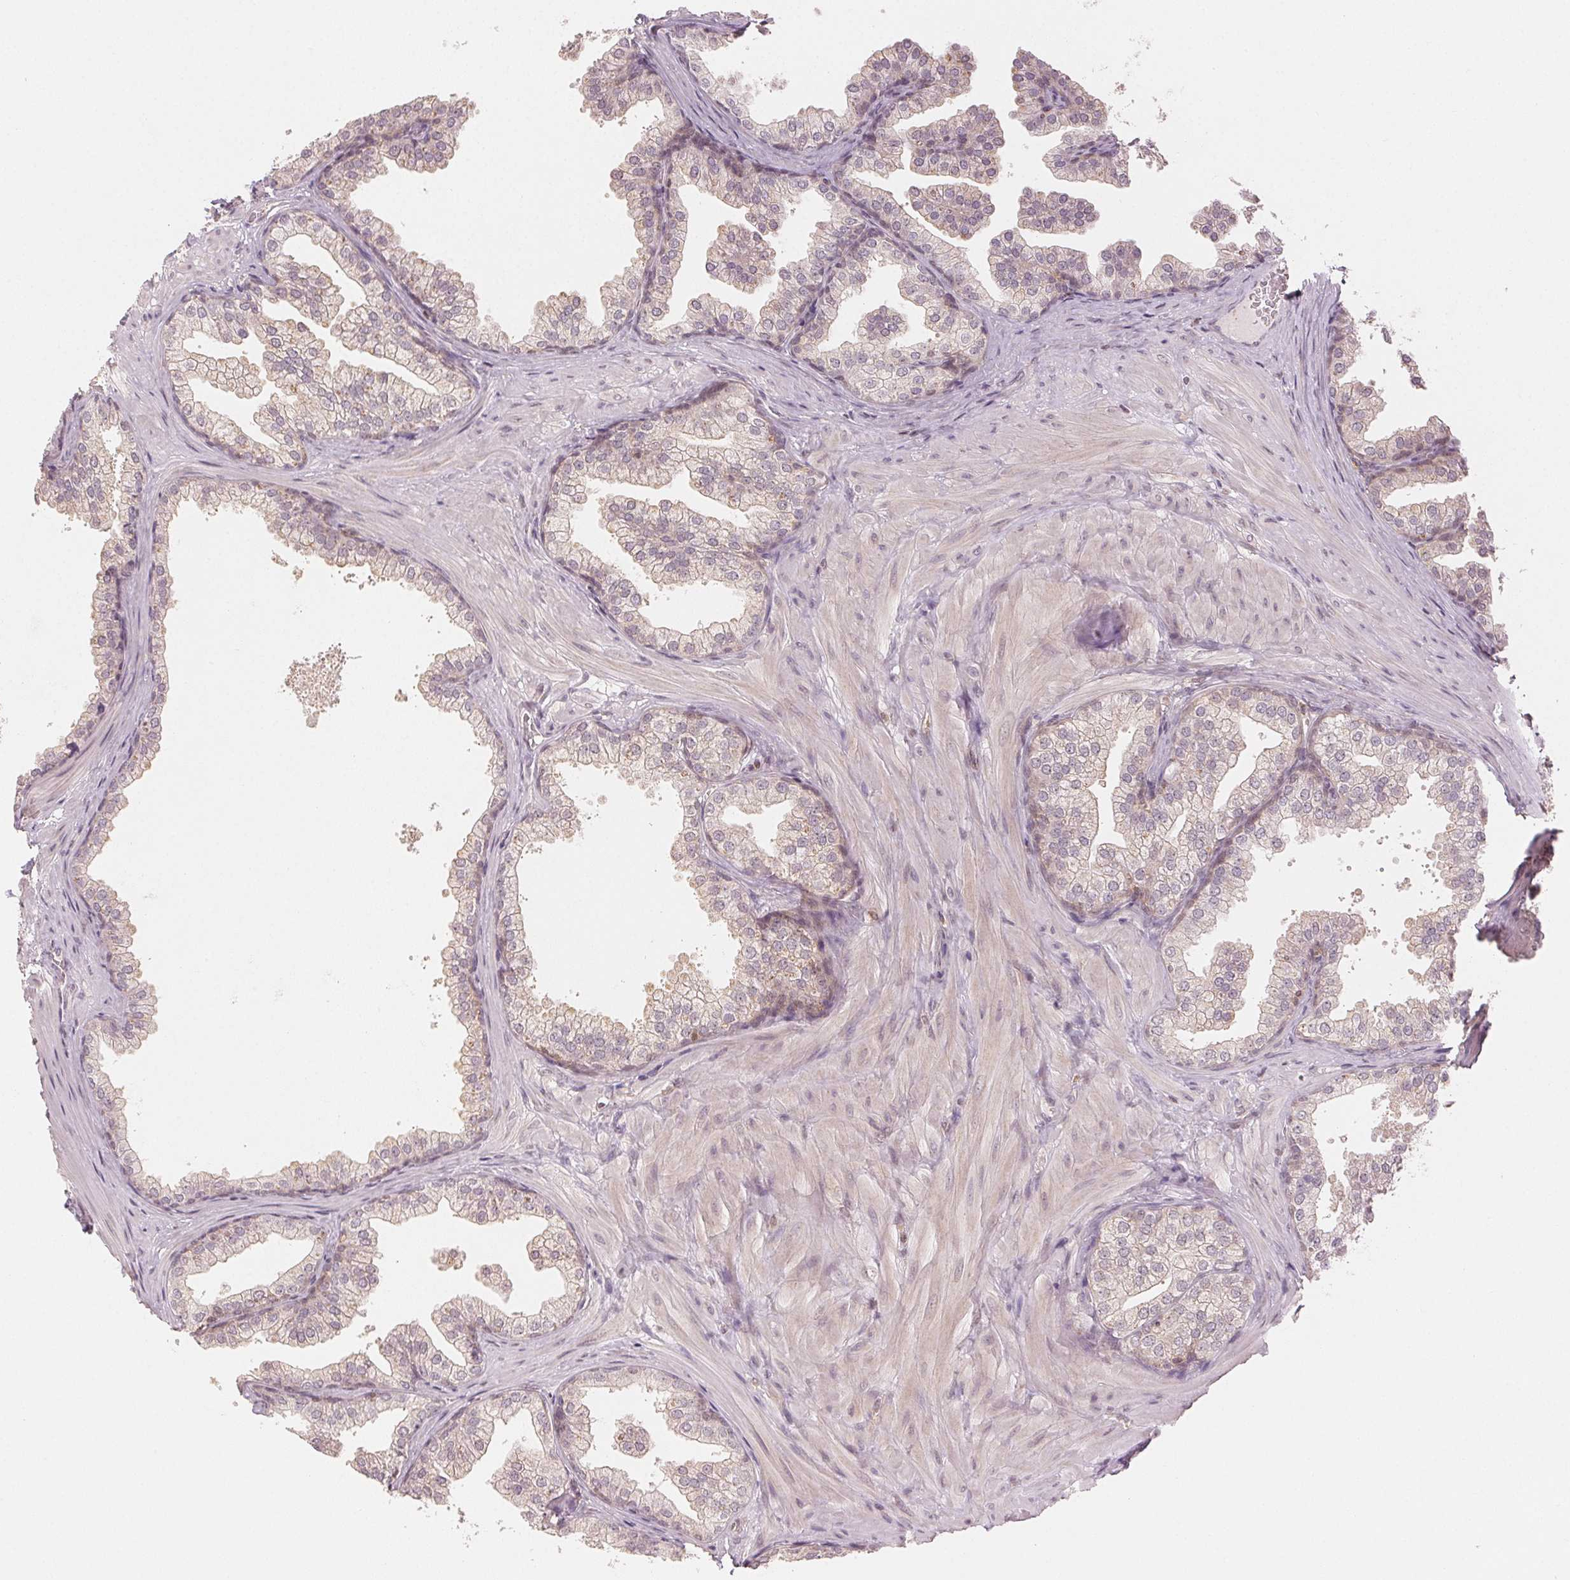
{"staining": {"intensity": "weak", "quantity": "<25%", "location": "cytoplasmic/membranous"}, "tissue": "prostate", "cell_type": "Glandular cells", "image_type": "normal", "snomed": [{"axis": "morphology", "description": "Normal tissue, NOS"}, {"axis": "topography", "description": "Prostate"}], "caption": "High power microscopy photomicrograph of an immunohistochemistry photomicrograph of benign prostate, revealing no significant expression in glandular cells.", "gene": "MAPK14", "patient": {"sex": "male", "age": 37}}